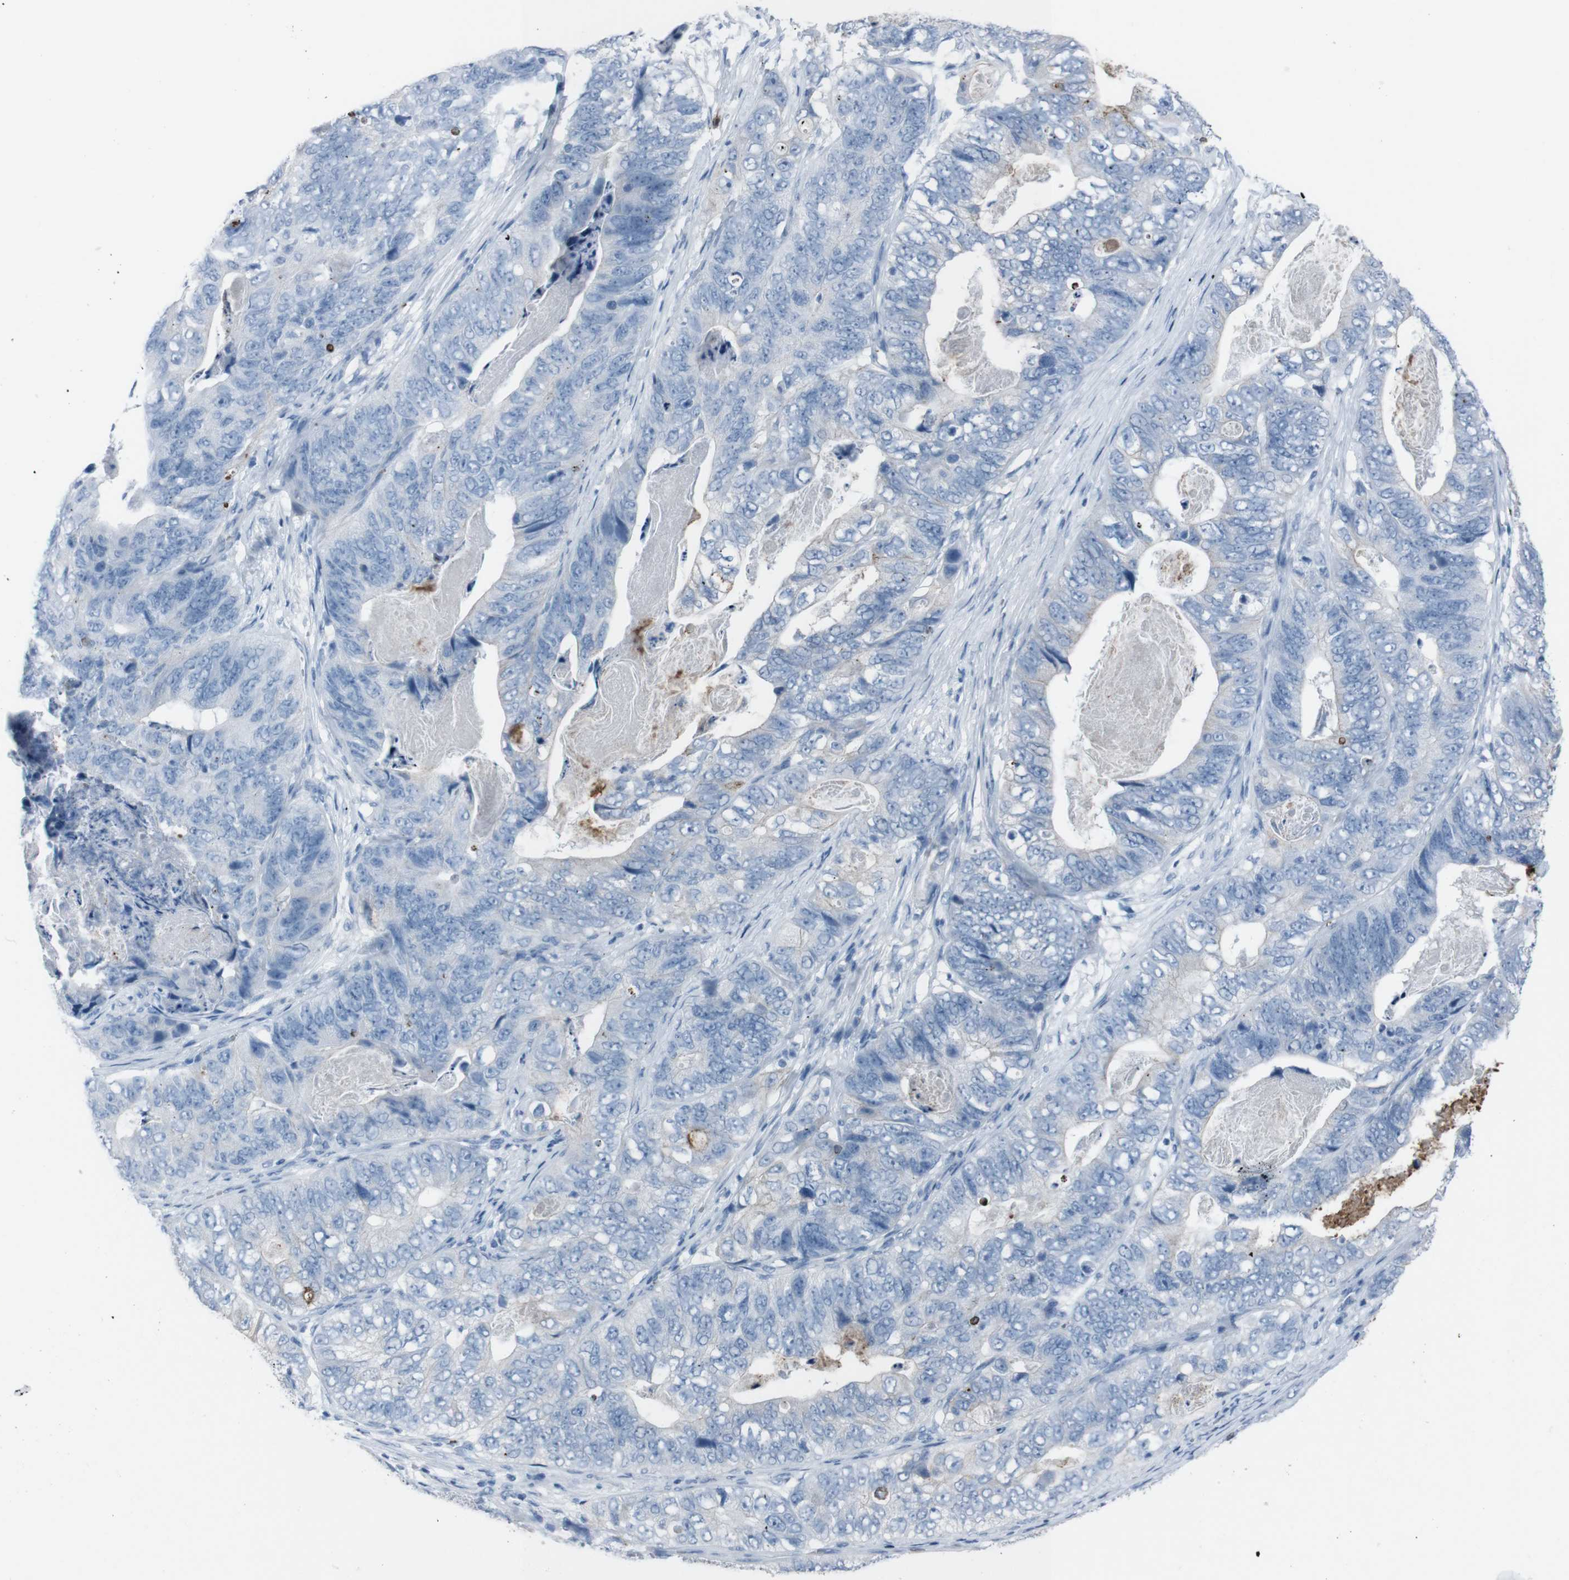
{"staining": {"intensity": "negative", "quantity": "none", "location": "none"}, "tissue": "stomach cancer", "cell_type": "Tumor cells", "image_type": "cancer", "snomed": [{"axis": "morphology", "description": "Adenocarcinoma, NOS"}, {"axis": "topography", "description": "Stomach"}], "caption": "There is no significant staining in tumor cells of stomach cancer. (Immunohistochemistry, brightfield microscopy, high magnification).", "gene": "ST6GAL1", "patient": {"sex": "female", "age": 89}}